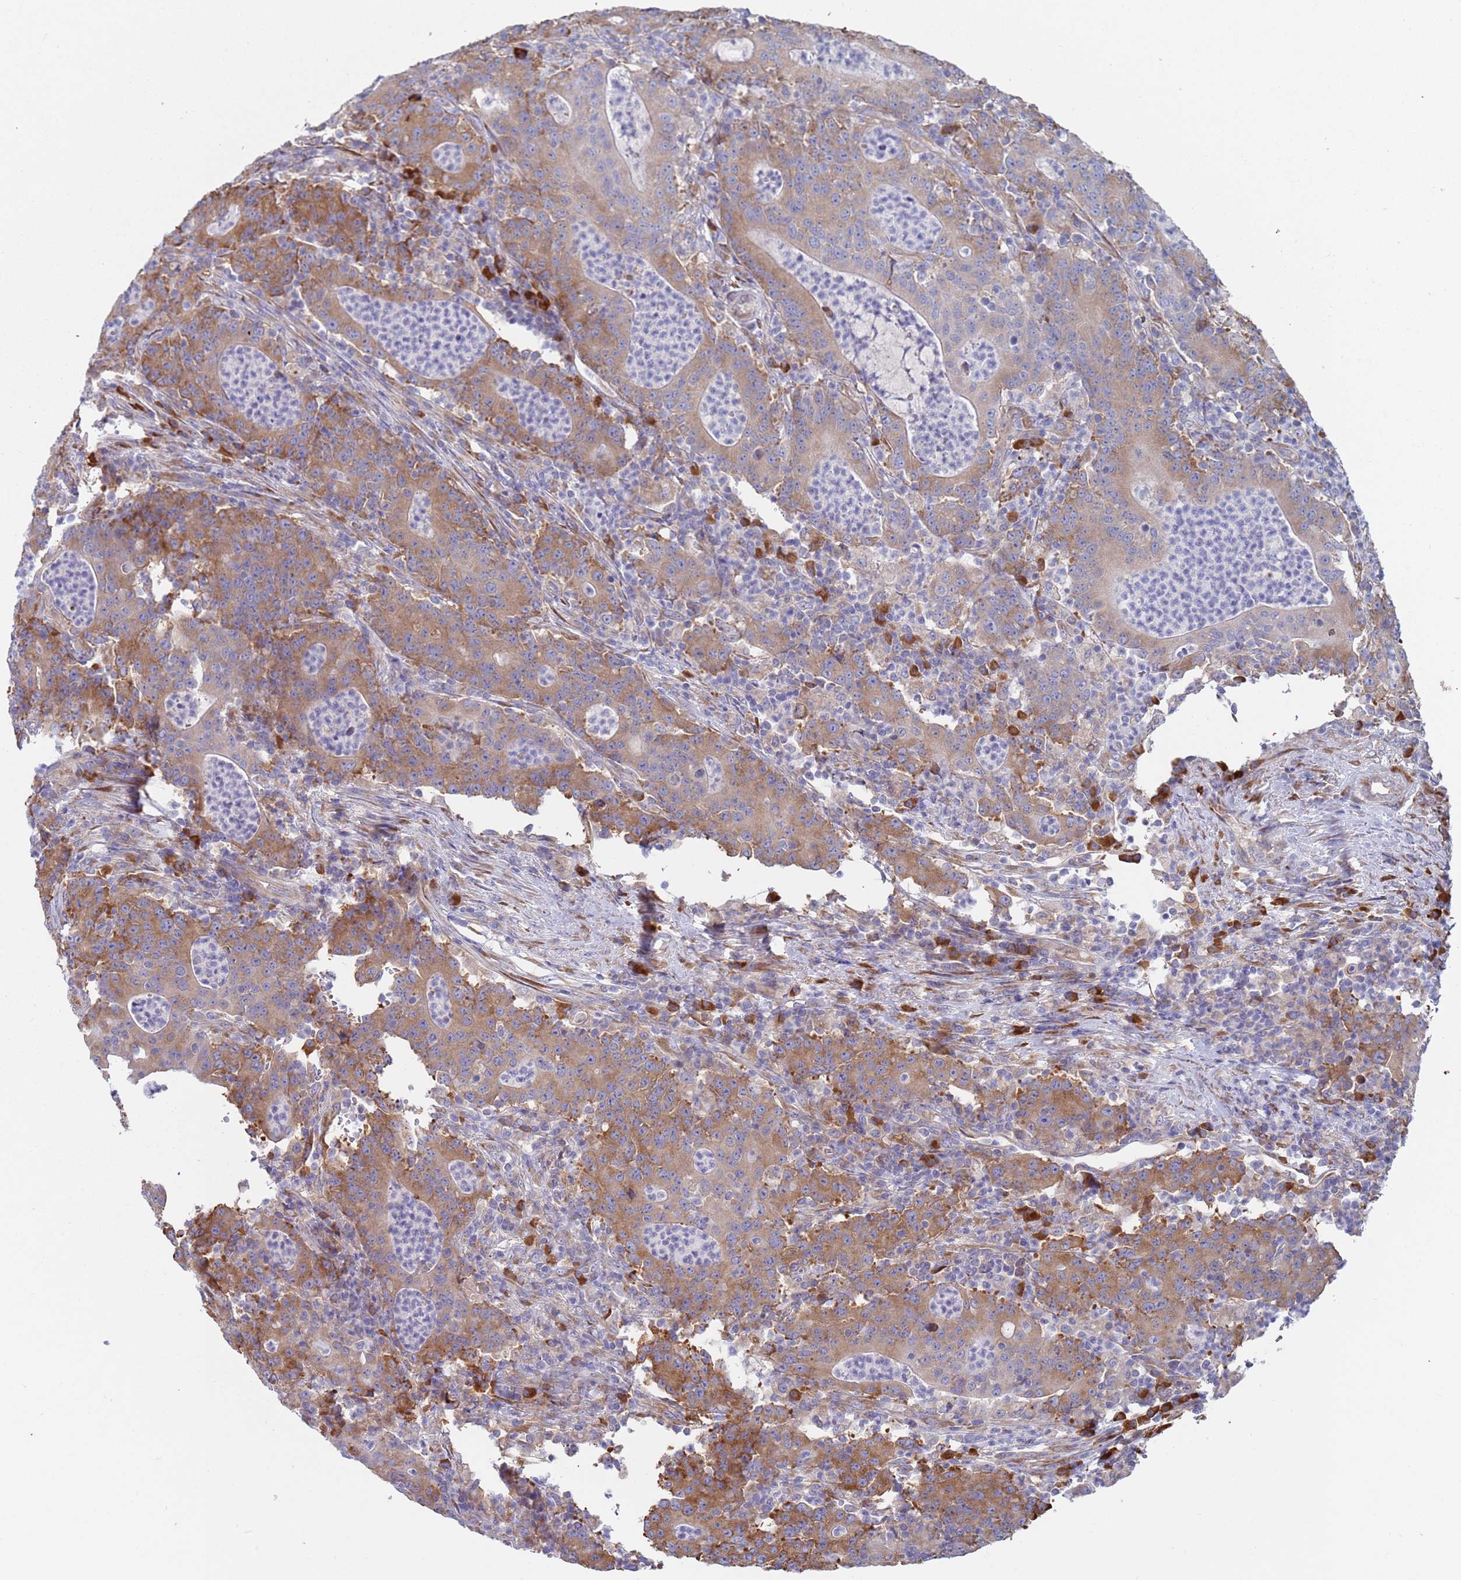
{"staining": {"intensity": "moderate", "quantity": "25%-75%", "location": "cytoplasmic/membranous"}, "tissue": "colorectal cancer", "cell_type": "Tumor cells", "image_type": "cancer", "snomed": [{"axis": "morphology", "description": "Adenocarcinoma, NOS"}, {"axis": "topography", "description": "Colon"}], "caption": "DAB immunohistochemical staining of human colorectal cancer (adenocarcinoma) shows moderate cytoplasmic/membranous protein positivity in approximately 25%-75% of tumor cells. (IHC, brightfield microscopy, high magnification).", "gene": "ZNF844", "patient": {"sex": "male", "age": 83}}